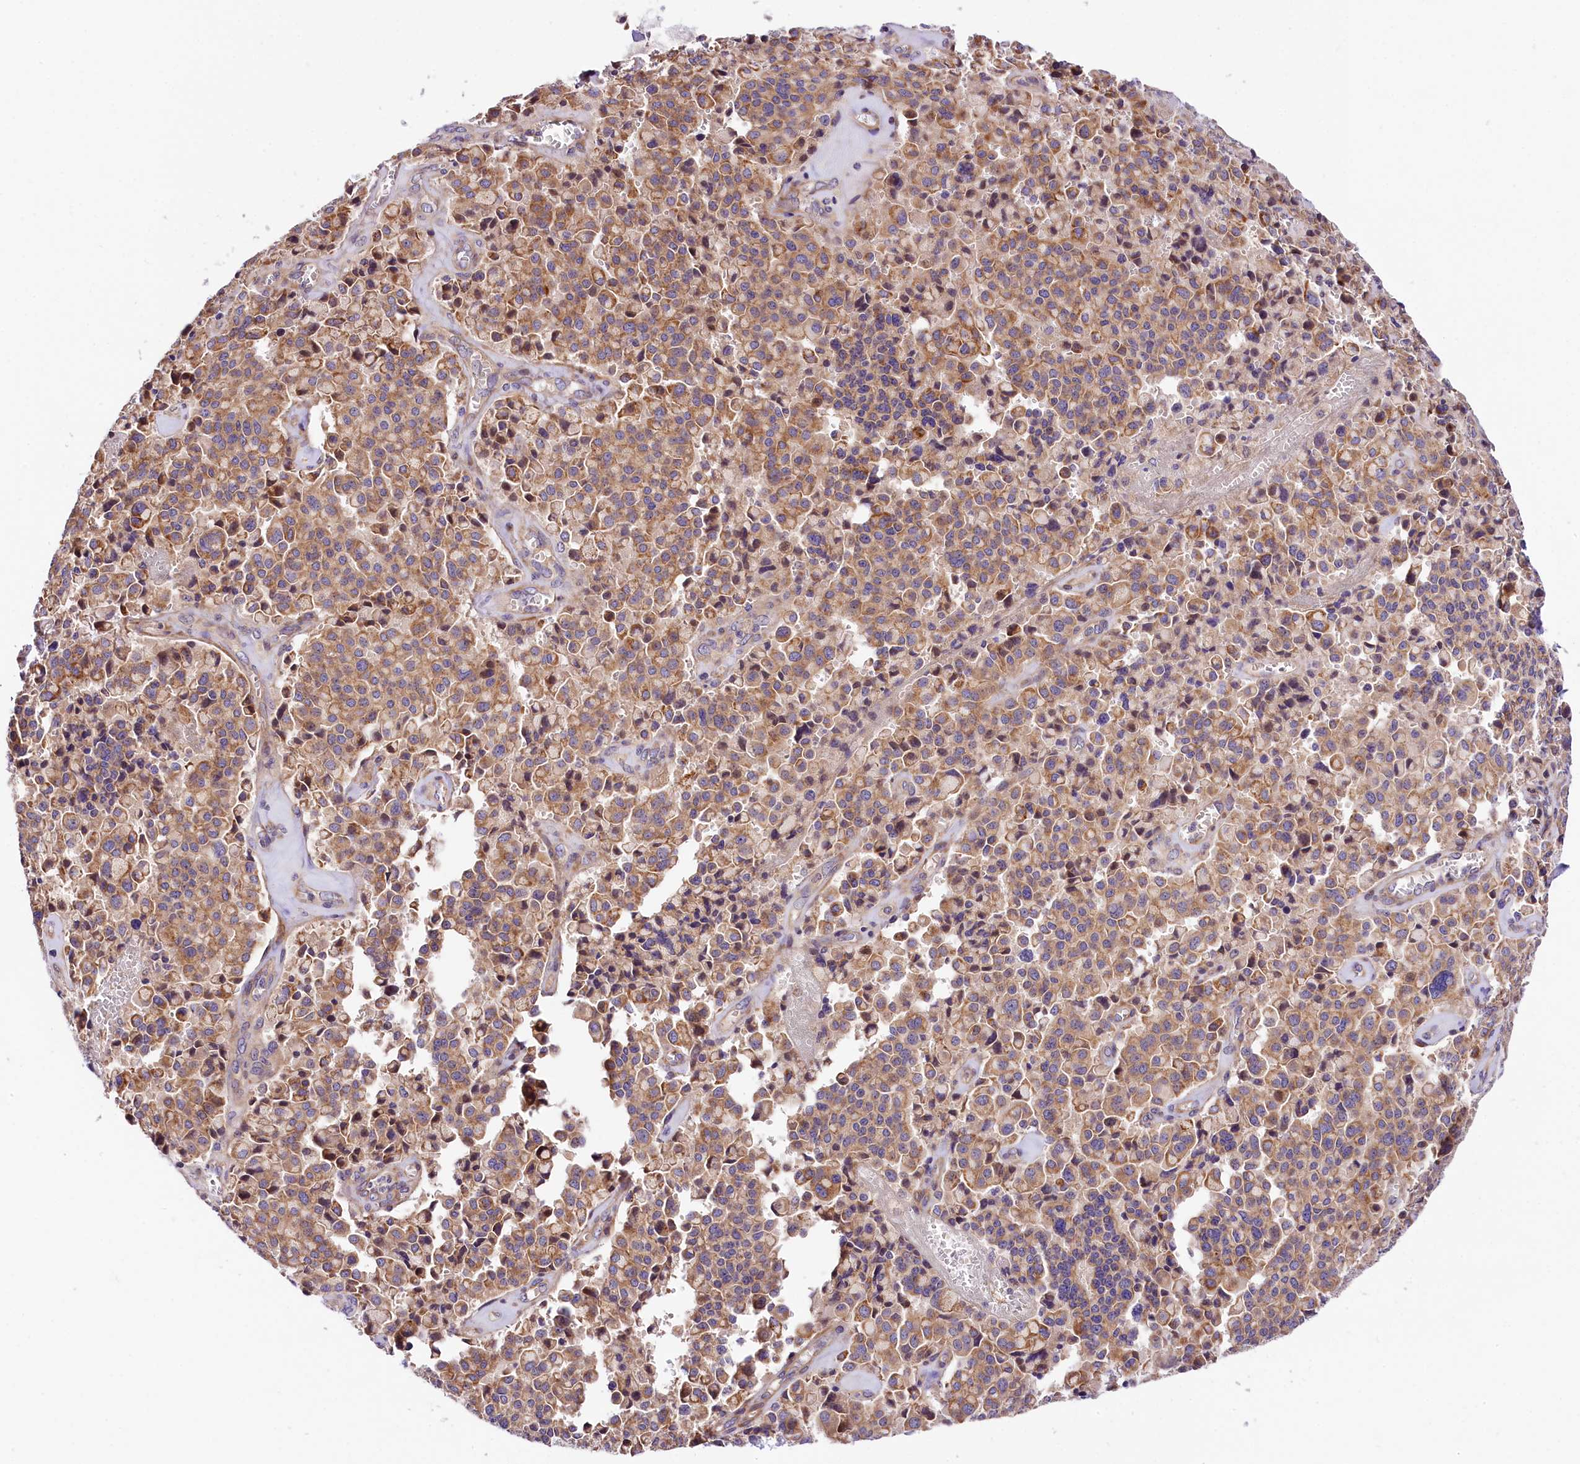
{"staining": {"intensity": "moderate", "quantity": ">75%", "location": "cytoplasmic/membranous"}, "tissue": "pancreatic cancer", "cell_type": "Tumor cells", "image_type": "cancer", "snomed": [{"axis": "morphology", "description": "Adenocarcinoma, NOS"}, {"axis": "topography", "description": "Pancreas"}], "caption": "Immunohistochemistry micrograph of human pancreatic adenocarcinoma stained for a protein (brown), which displays medium levels of moderate cytoplasmic/membranous staining in approximately >75% of tumor cells.", "gene": "ARMC6", "patient": {"sex": "male", "age": 65}}